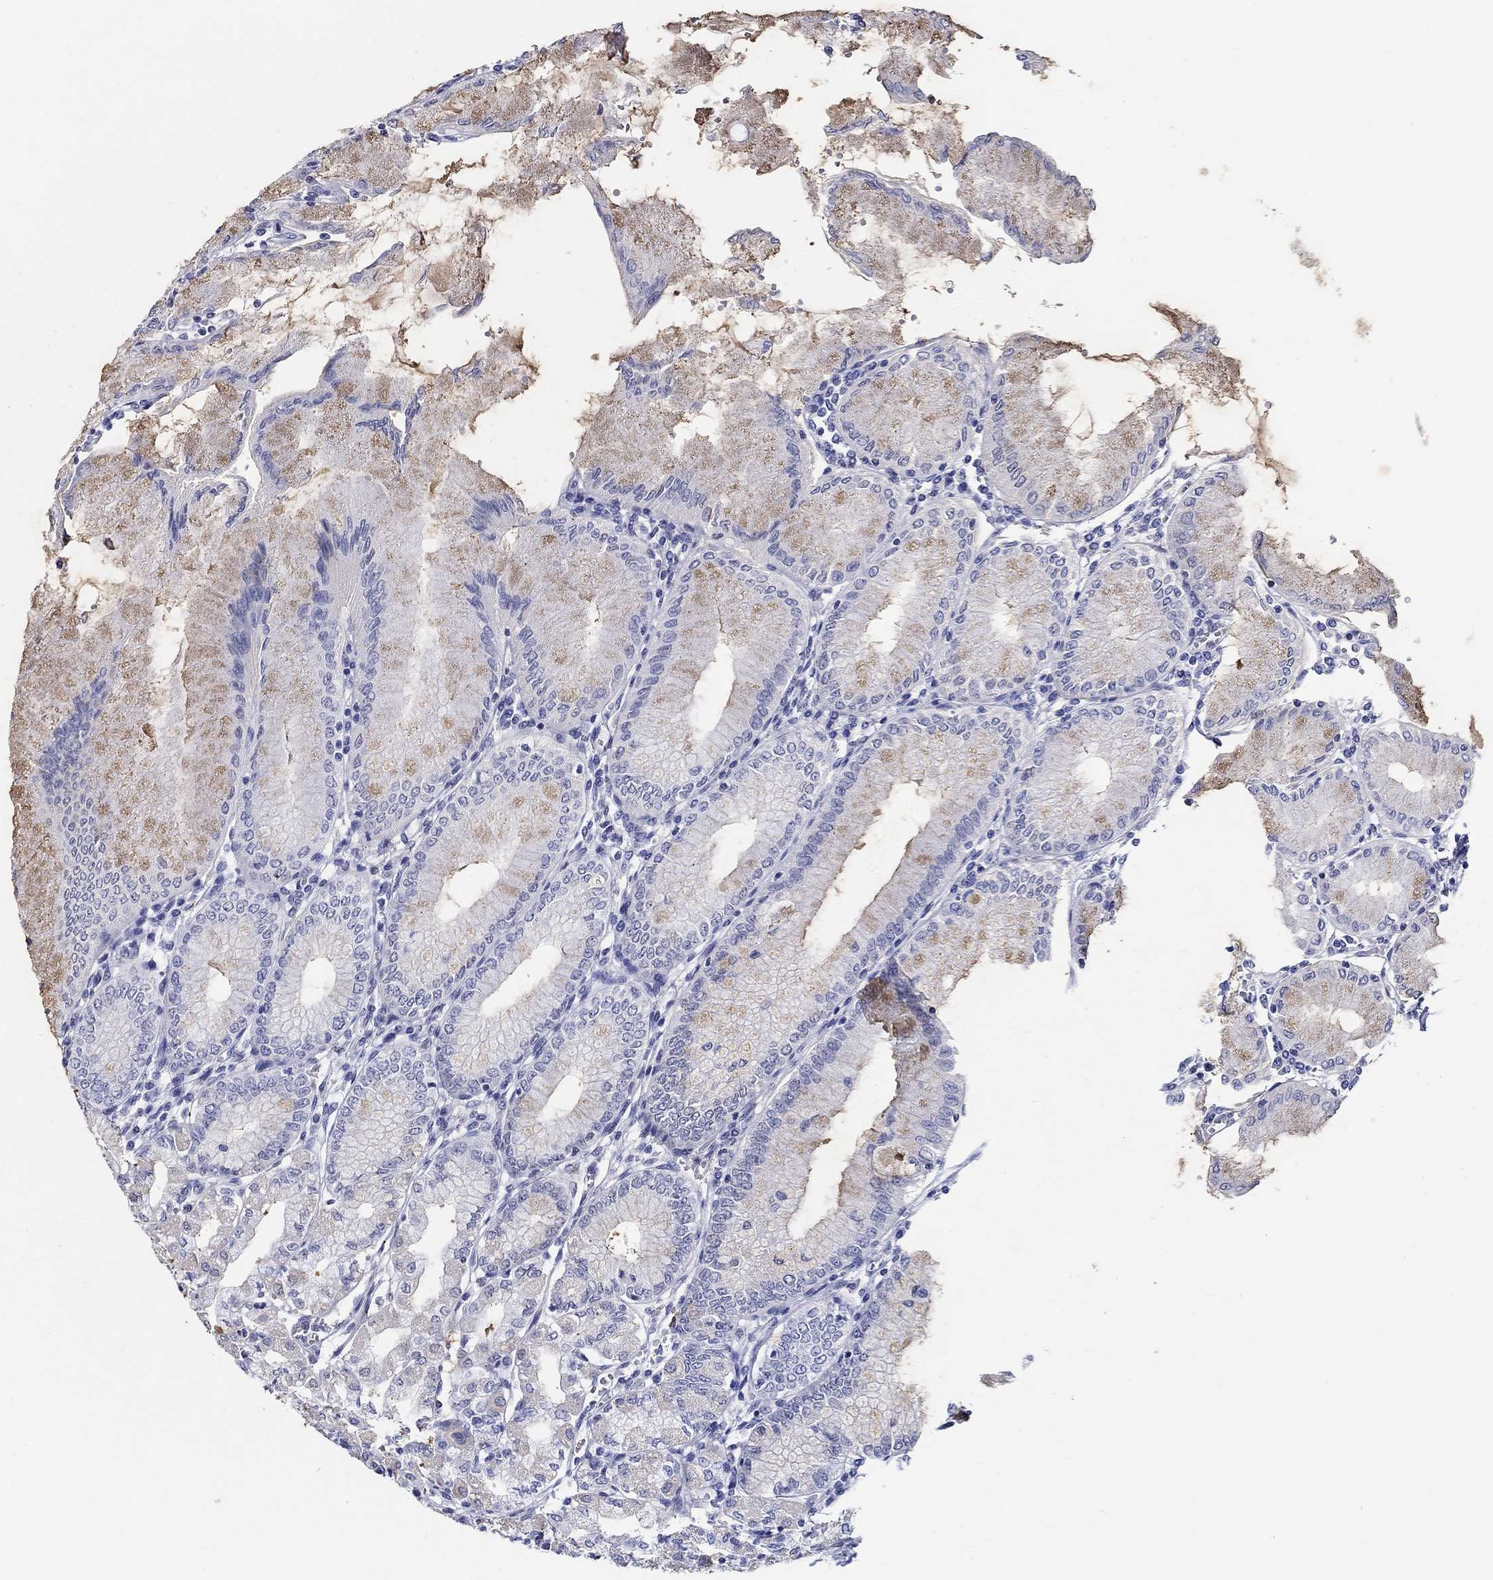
{"staining": {"intensity": "weak", "quantity": "25%-75%", "location": "cytoplasmic/membranous"}, "tissue": "stomach", "cell_type": "Glandular cells", "image_type": "normal", "snomed": [{"axis": "morphology", "description": "Normal tissue, NOS"}, {"axis": "topography", "description": "Skeletal muscle"}, {"axis": "topography", "description": "Stomach"}], "caption": "Protein expression analysis of benign stomach shows weak cytoplasmic/membranous positivity in approximately 25%-75% of glandular cells. The staining was performed using DAB (3,3'-diaminobenzidine) to visualize the protein expression in brown, while the nuclei were stained in blue with hematoxylin (Magnification: 20x).", "gene": "CRYGS", "patient": {"sex": "female", "age": 57}}